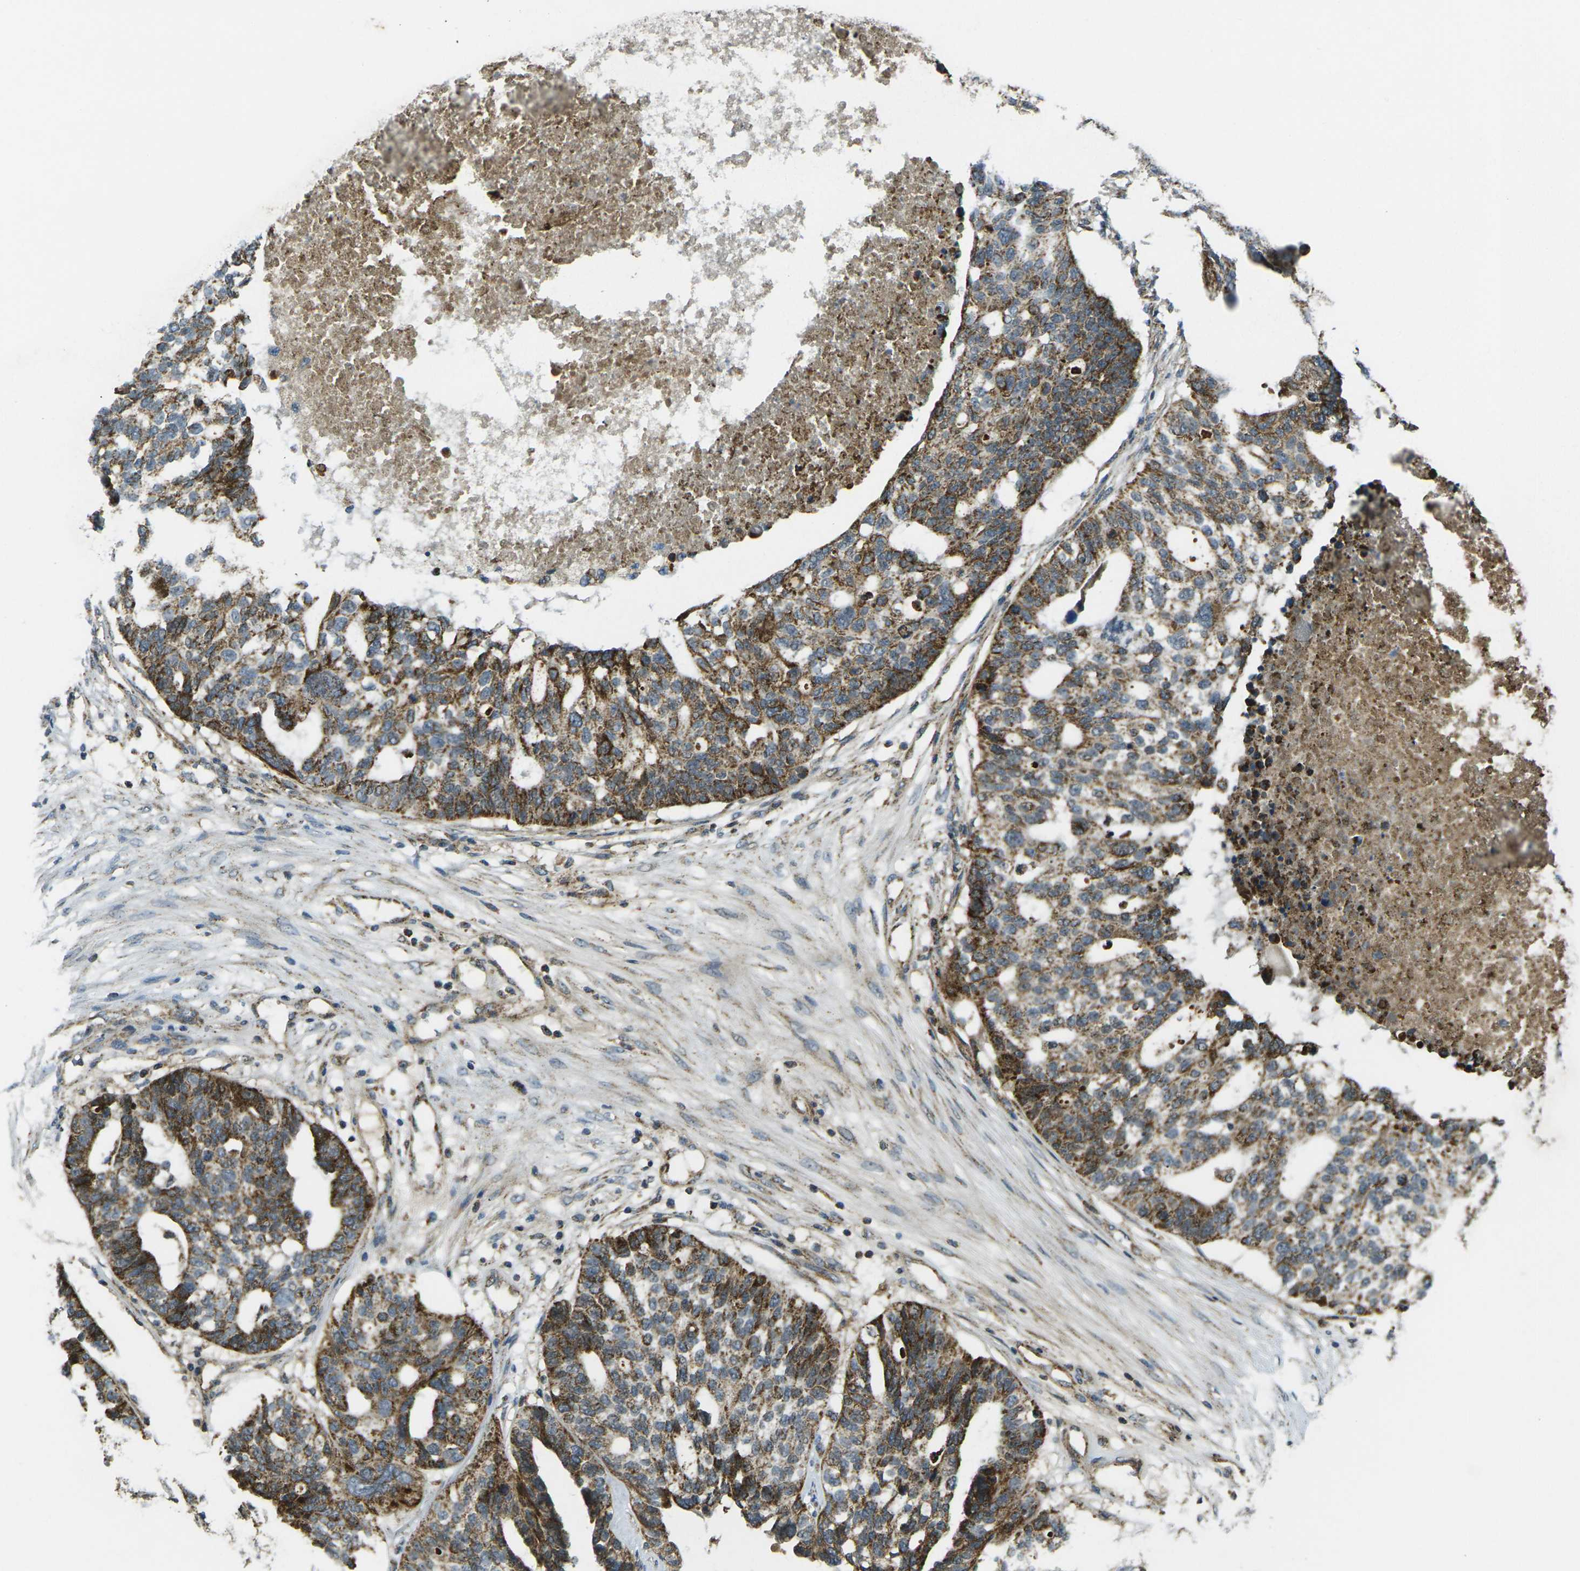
{"staining": {"intensity": "strong", "quantity": ">75%", "location": "cytoplasmic/membranous"}, "tissue": "ovarian cancer", "cell_type": "Tumor cells", "image_type": "cancer", "snomed": [{"axis": "morphology", "description": "Cystadenocarcinoma, serous, NOS"}, {"axis": "topography", "description": "Ovary"}], "caption": "Immunohistochemistry (IHC) micrograph of human serous cystadenocarcinoma (ovarian) stained for a protein (brown), which reveals high levels of strong cytoplasmic/membranous positivity in approximately >75% of tumor cells.", "gene": "IGF1R", "patient": {"sex": "female", "age": 59}}